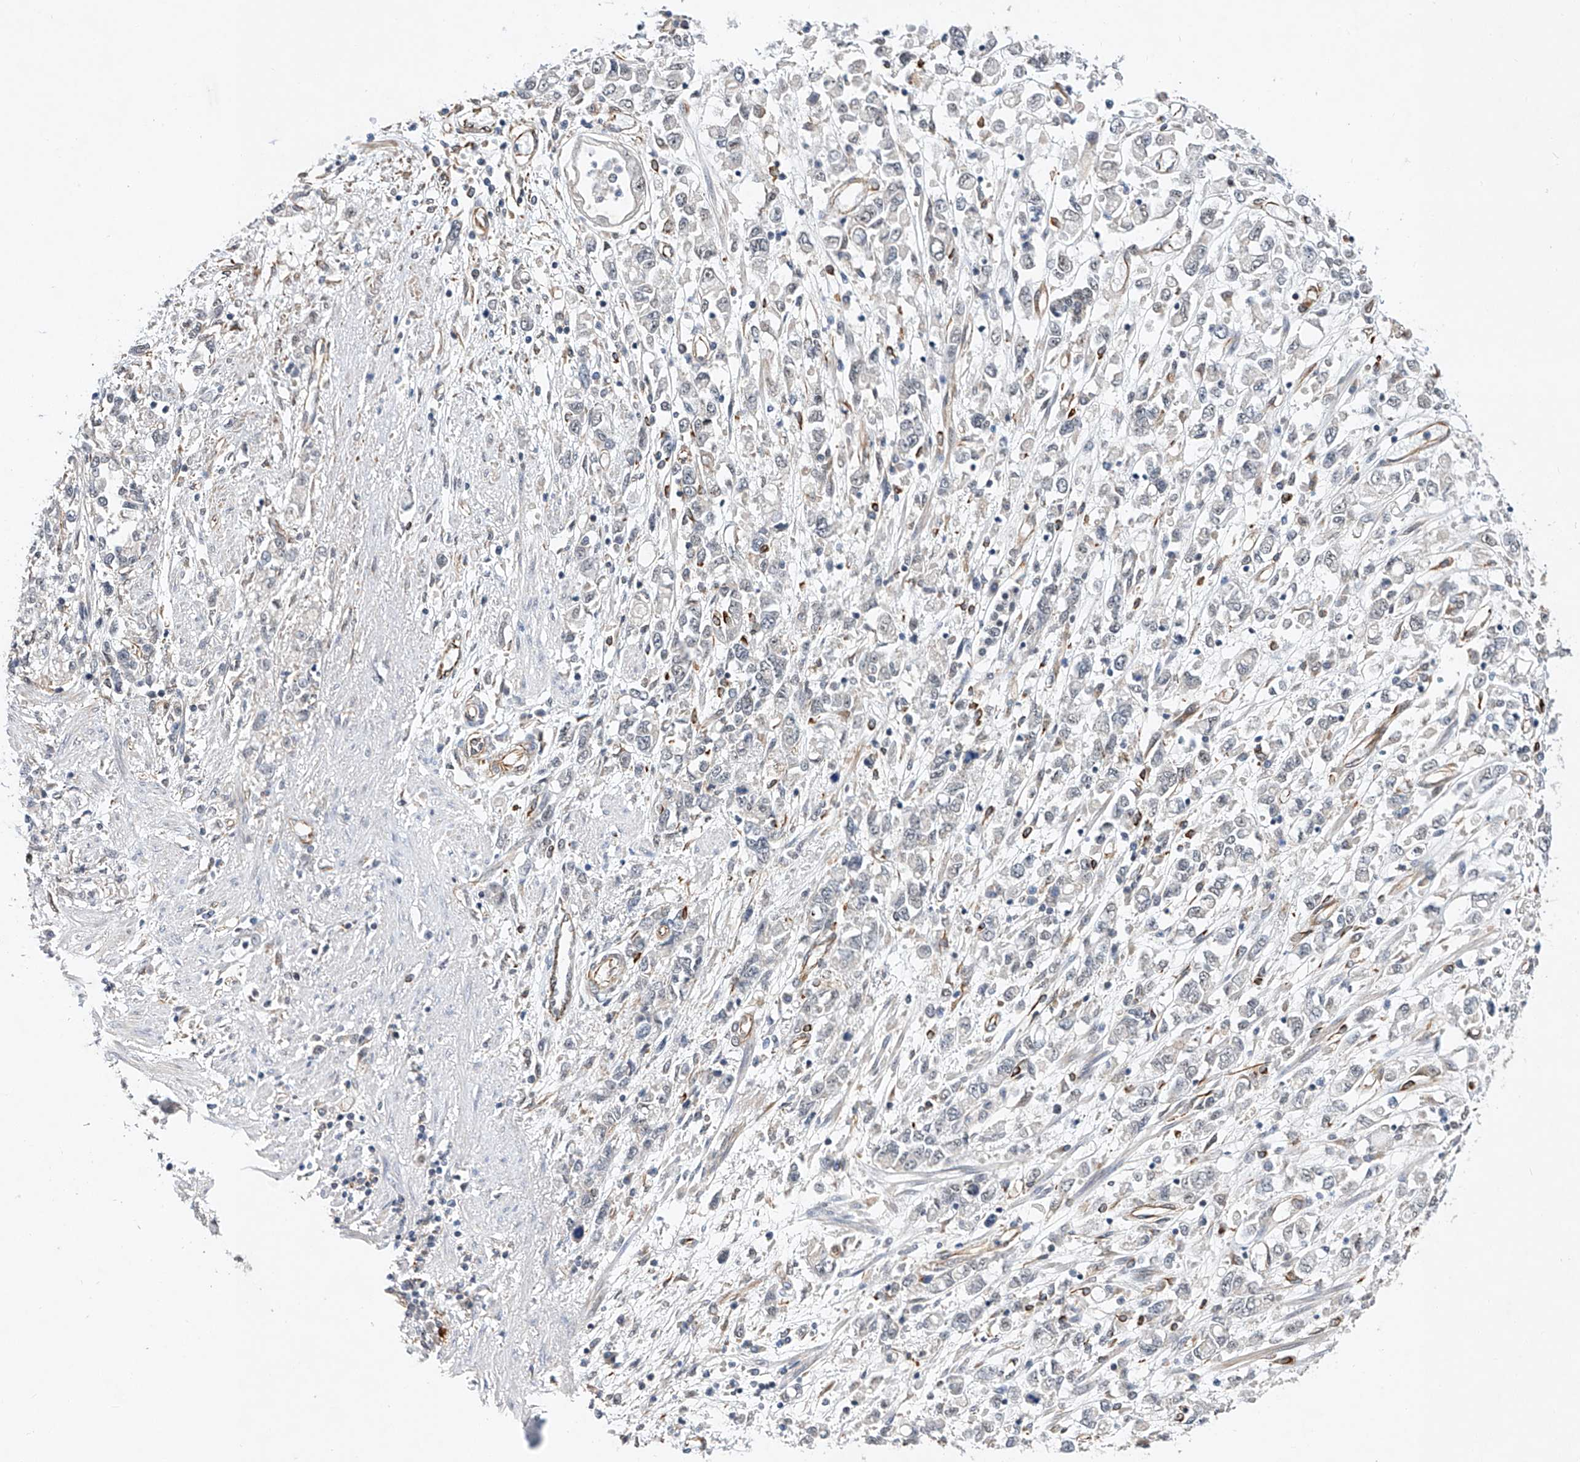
{"staining": {"intensity": "negative", "quantity": "none", "location": "none"}, "tissue": "stomach cancer", "cell_type": "Tumor cells", "image_type": "cancer", "snomed": [{"axis": "morphology", "description": "Adenocarcinoma, NOS"}, {"axis": "topography", "description": "Stomach"}], "caption": "DAB immunohistochemical staining of human stomach cancer reveals no significant staining in tumor cells. Nuclei are stained in blue.", "gene": "AMD1", "patient": {"sex": "female", "age": 76}}